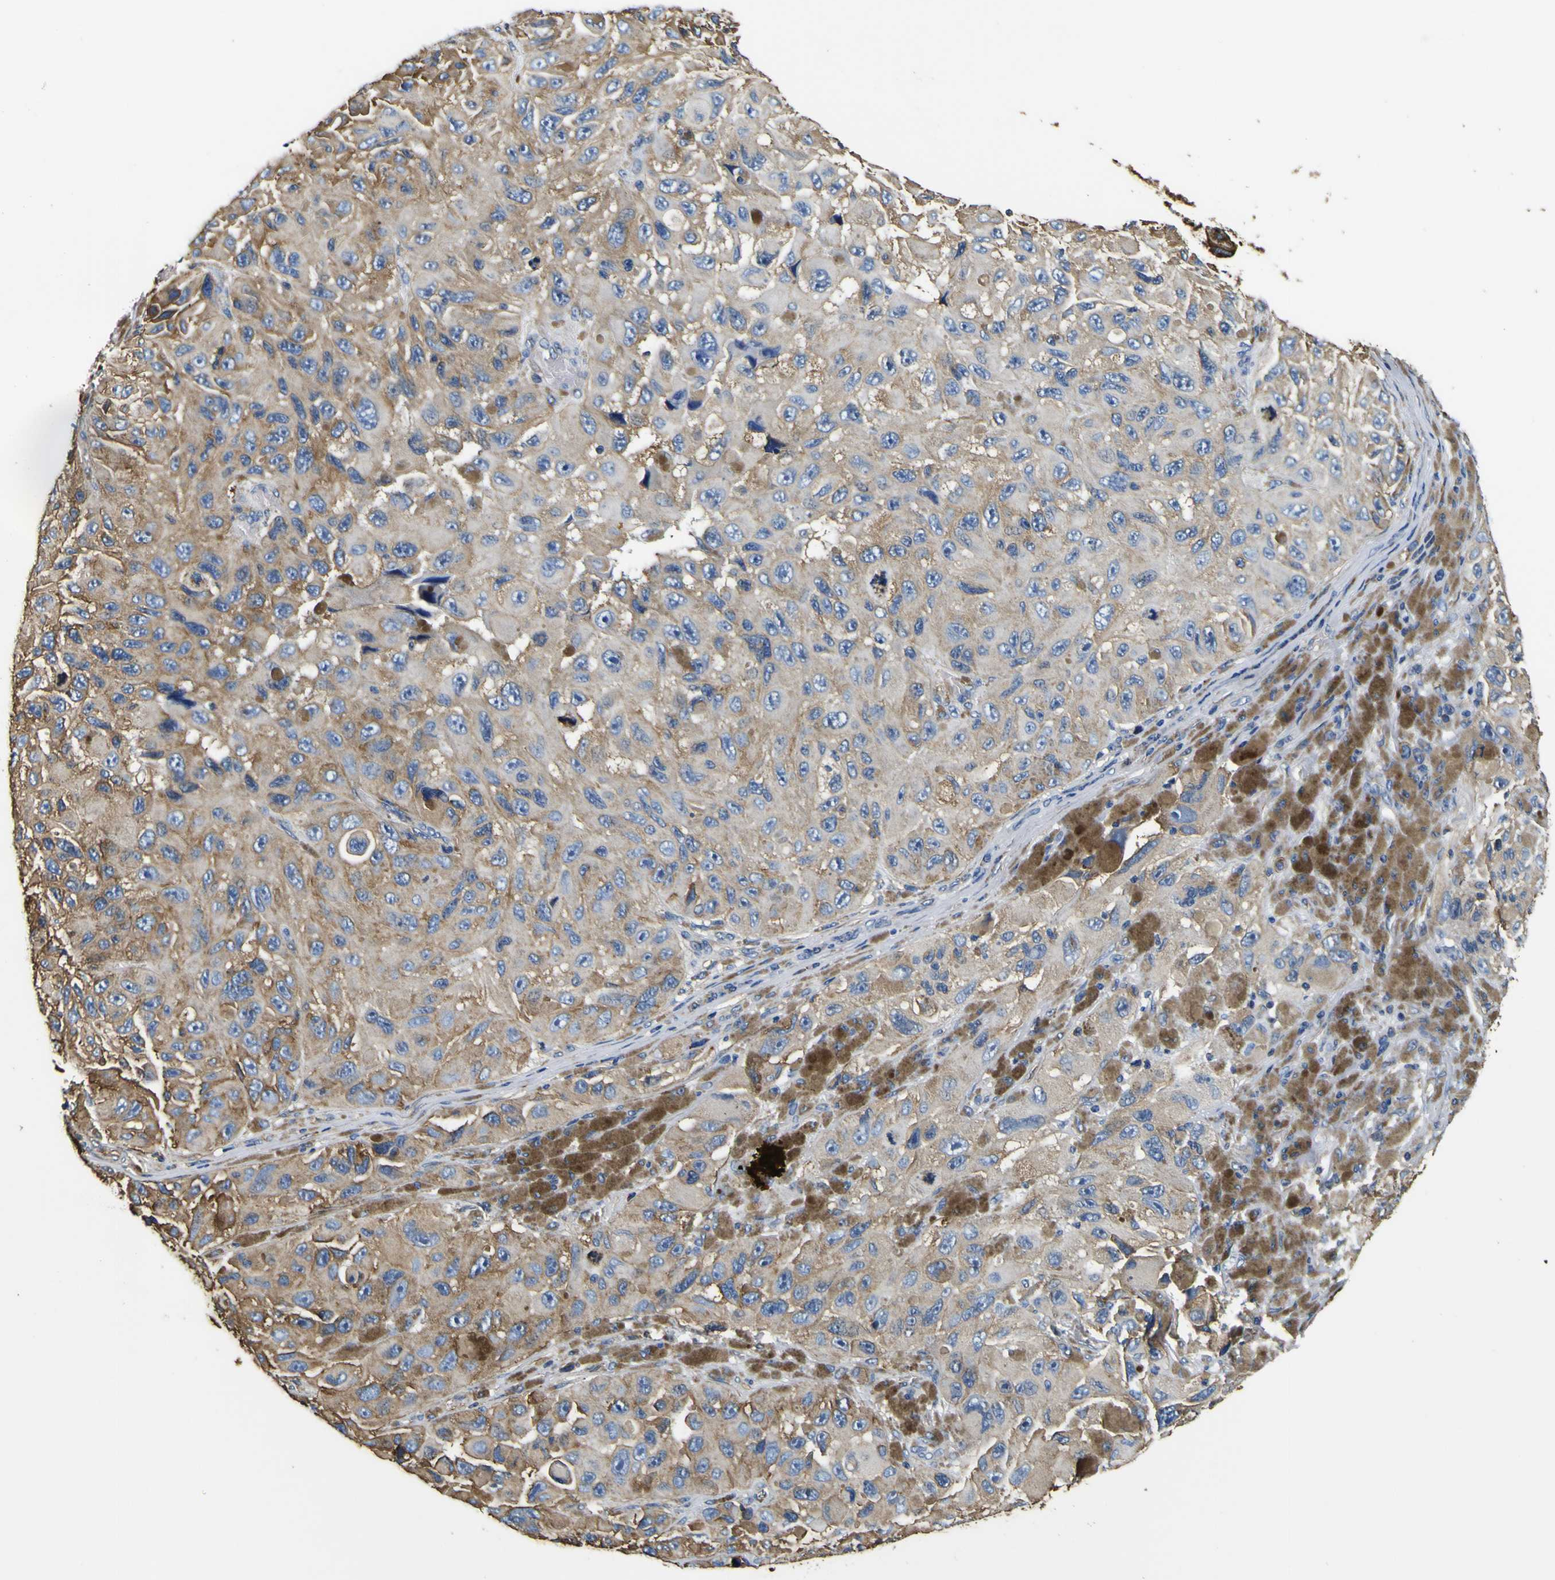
{"staining": {"intensity": "moderate", "quantity": ">75%", "location": "cytoplasmic/membranous"}, "tissue": "melanoma", "cell_type": "Tumor cells", "image_type": "cancer", "snomed": [{"axis": "morphology", "description": "Malignant melanoma, NOS"}, {"axis": "topography", "description": "Skin"}], "caption": "Melanoma tissue exhibits moderate cytoplasmic/membranous positivity in approximately >75% of tumor cells, visualized by immunohistochemistry.", "gene": "TUBA1B", "patient": {"sex": "female", "age": 73}}